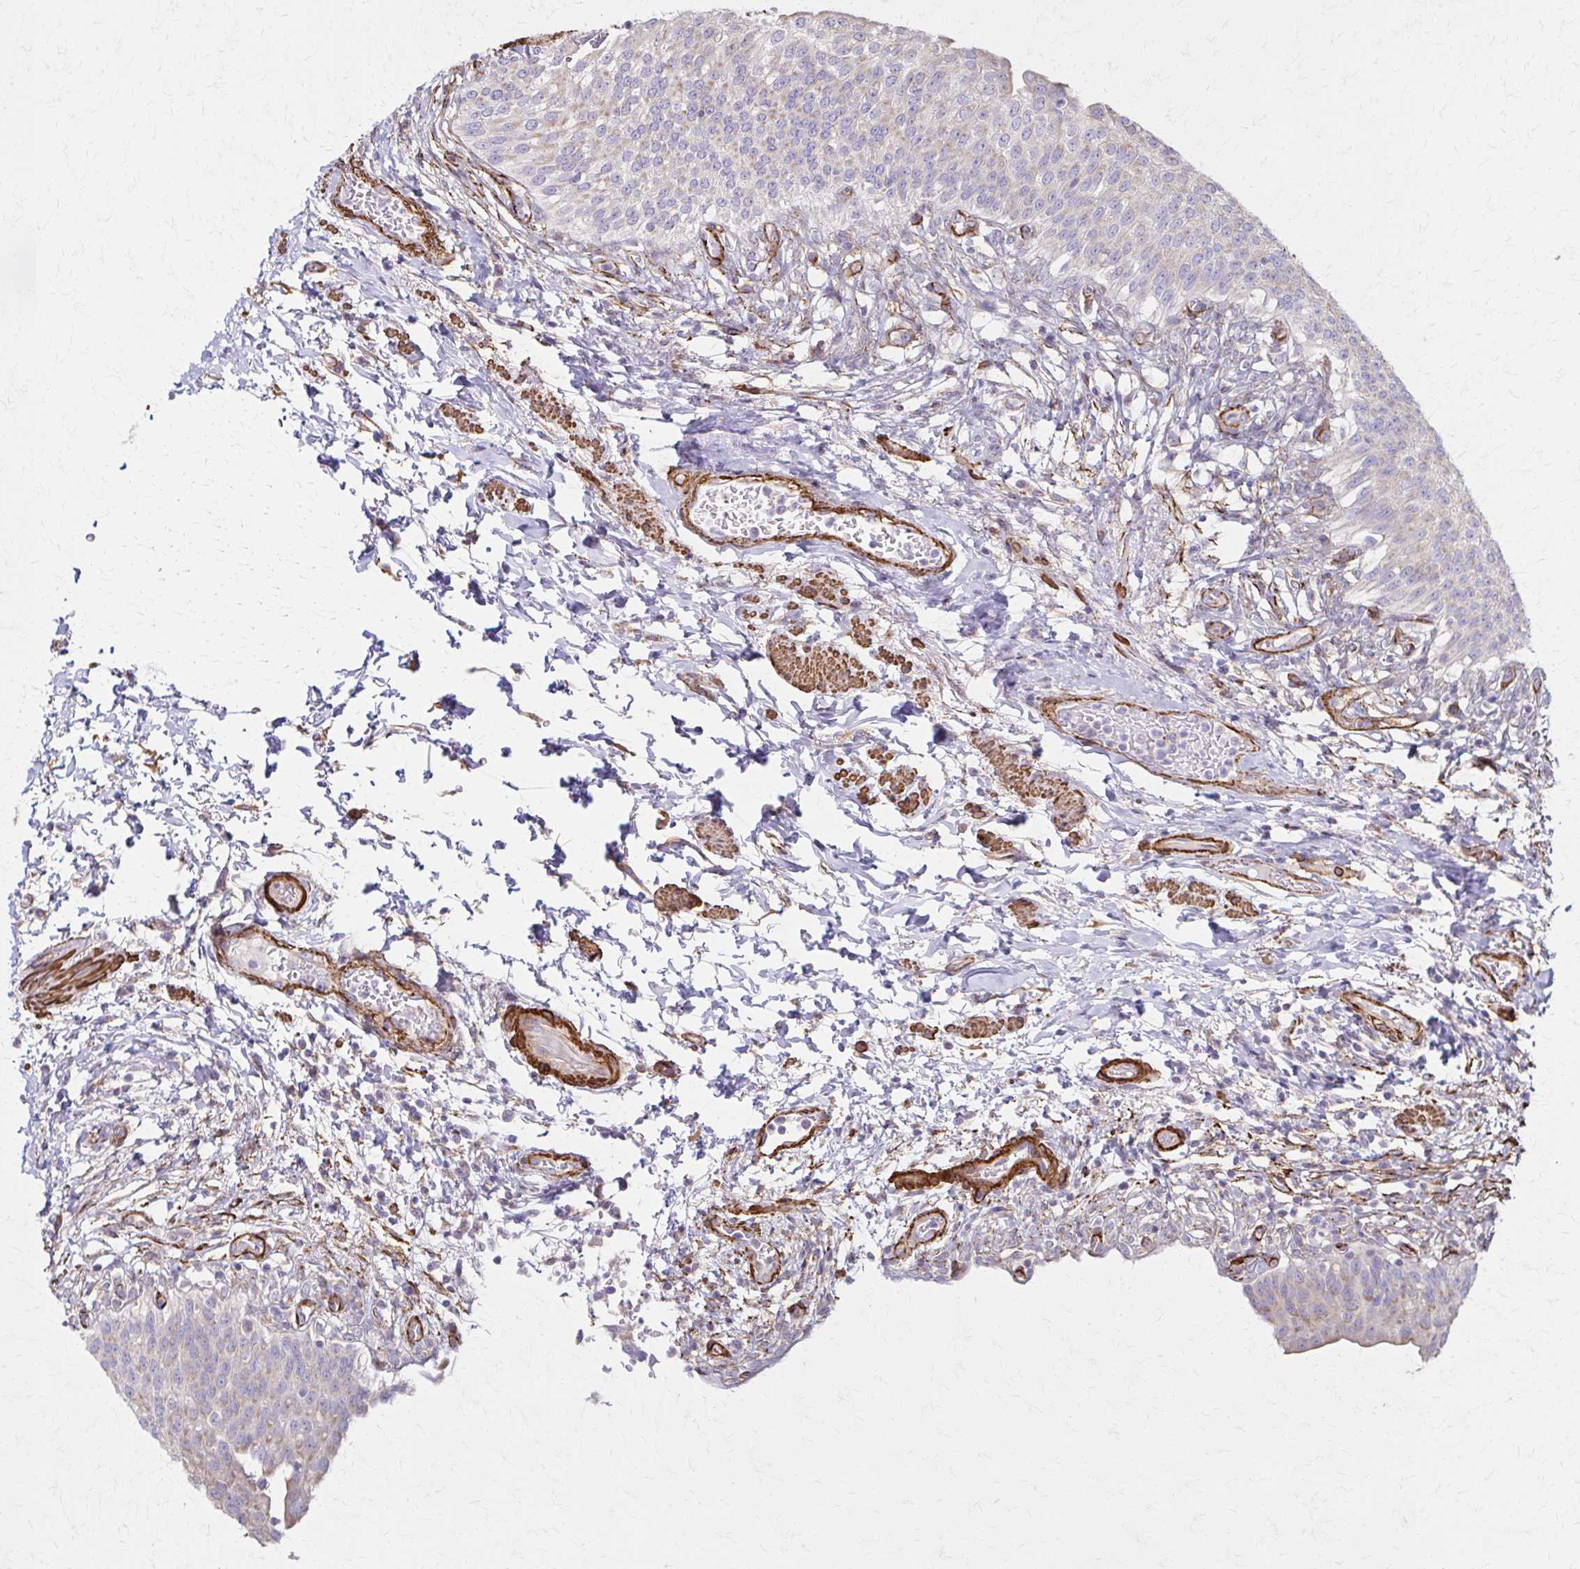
{"staining": {"intensity": "weak", "quantity": "25%-75%", "location": "cytoplasmic/membranous"}, "tissue": "urinary bladder", "cell_type": "Urothelial cells", "image_type": "normal", "snomed": [{"axis": "morphology", "description": "Normal tissue, NOS"}, {"axis": "topography", "description": "Urinary bladder"}, {"axis": "topography", "description": "Peripheral nerve tissue"}], "caption": "Urothelial cells reveal low levels of weak cytoplasmic/membranous expression in about 25%-75% of cells in normal human urinary bladder. Immunohistochemistry (ihc) stains the protein of interest in brown and the nuclei are stained blue.", "gene": "TIMMDC1", "patient": {"sex": "female", "age": 60}}